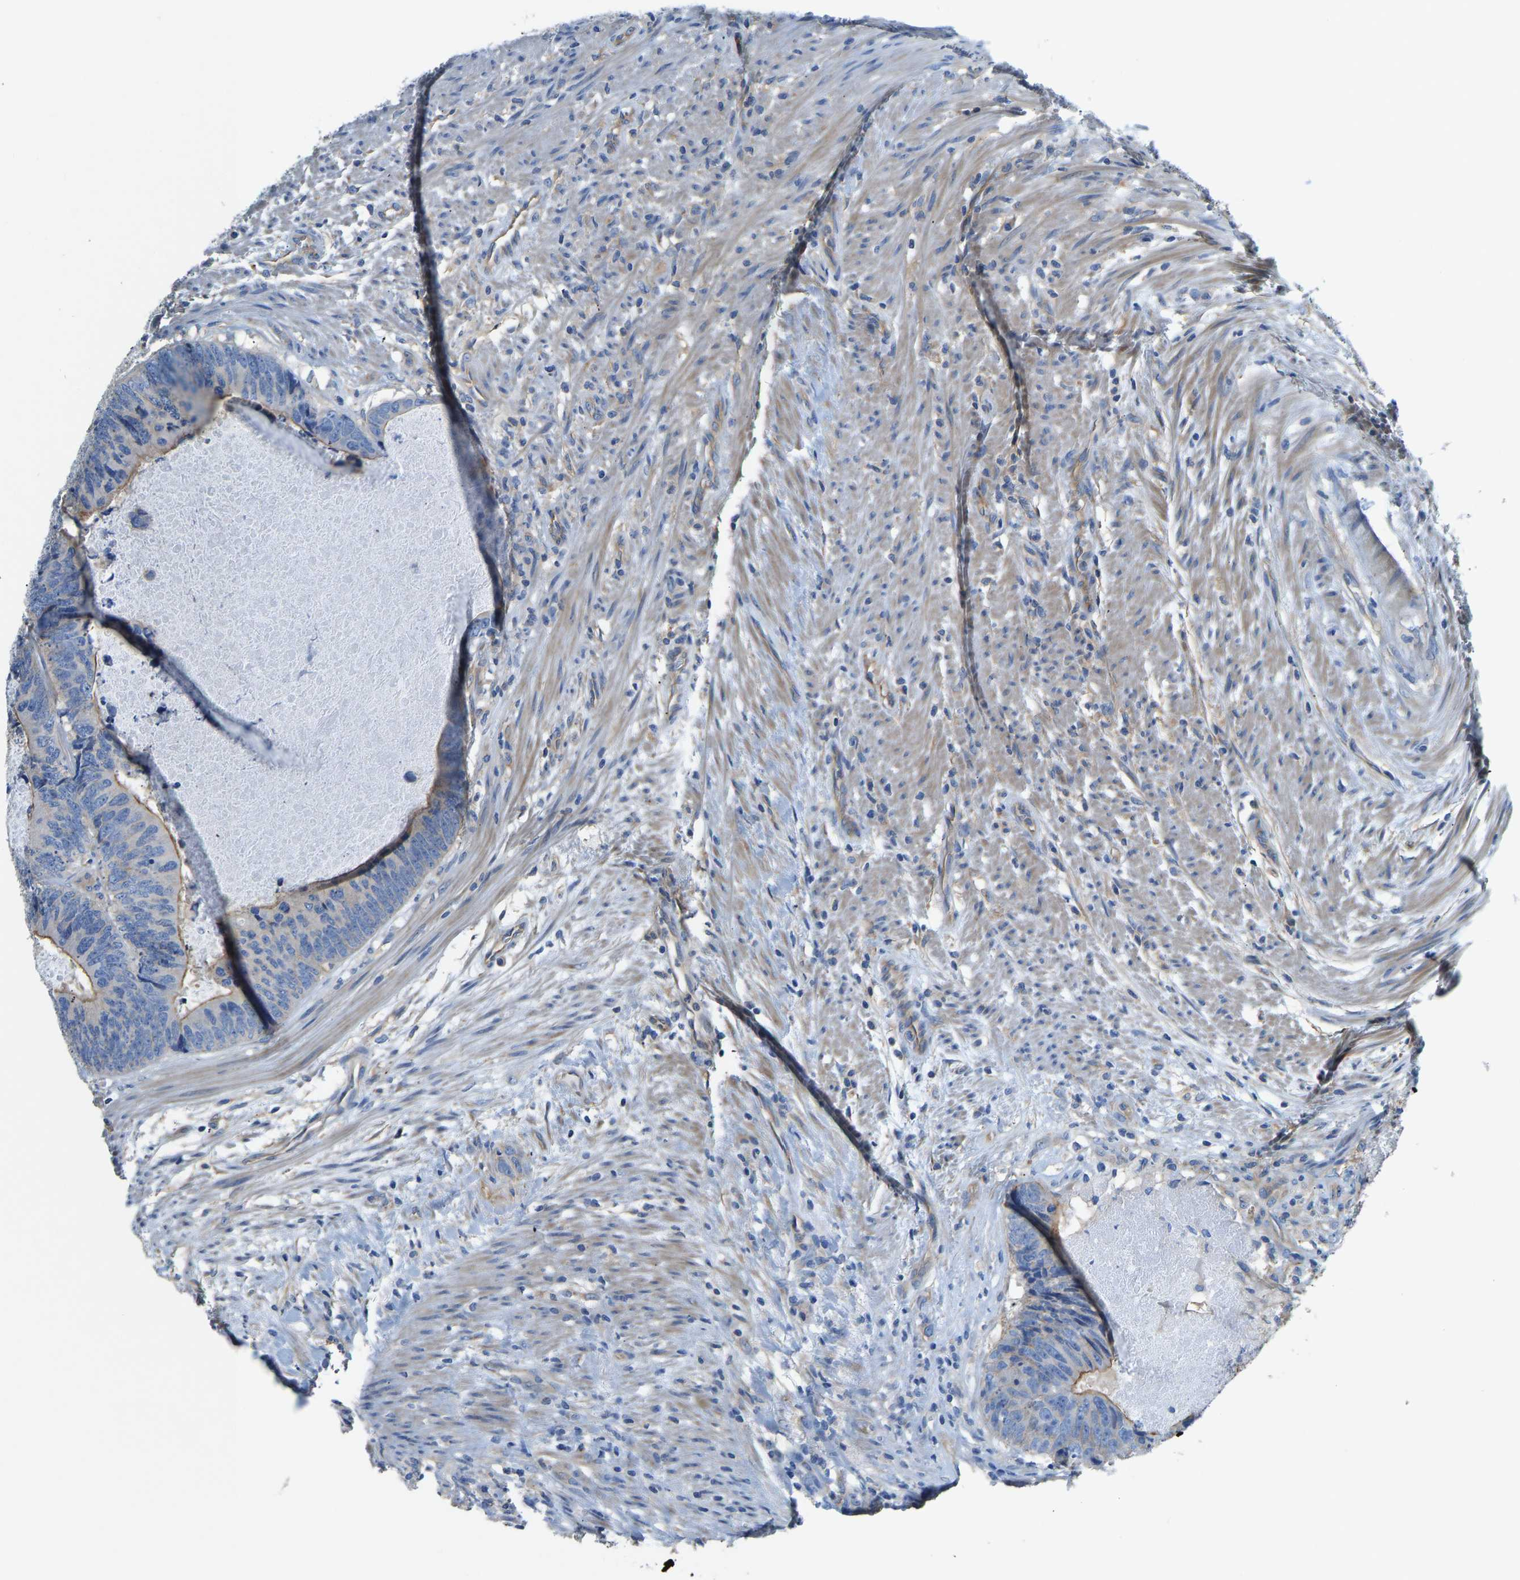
{"staining": {"intensity": "moderate", "quantity": "<25%", "location": "cytoplasmic/membranous"}, "tissue": "colorectal cancer", "cell_type": "Tumor cells", "image_type": "cancer", "snomed": [{"axis": "morphology", "description": "Adenocarcinoma, NOS"}, {"axis": "topography", "description": "Colon"}], "caption": "Brown immunohistochemical staining in colorectal adenocarcinoma displays moderate cytoplasmic/membranous expression in approximately <25% of tumor cells.", "gene": "CHAD", "patient": {"sex": "male", "age": 56}}